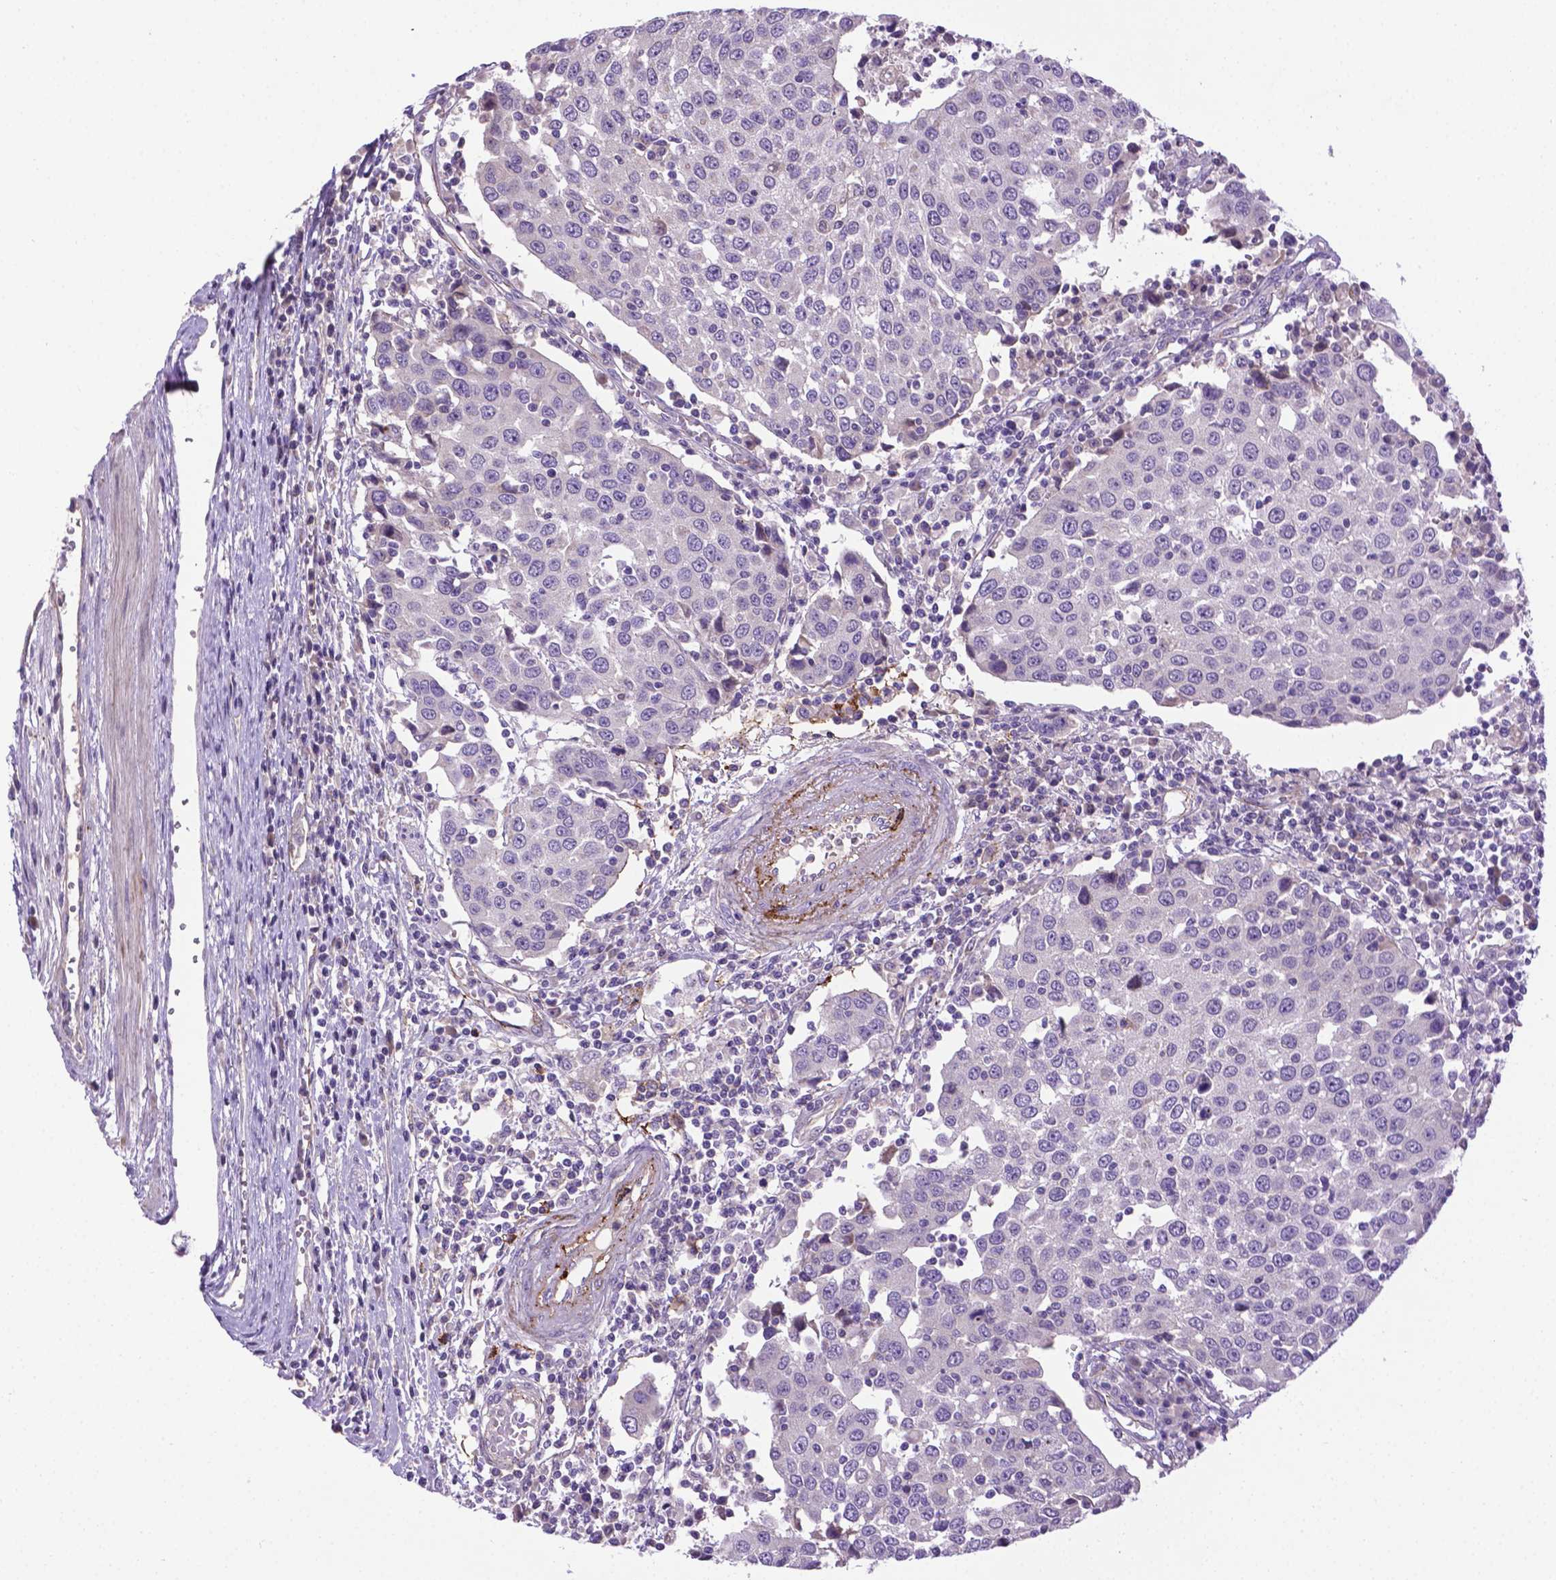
{"staining": {"intensity": "negative", "quantity": "none", "location": "none"}, "tissue": "urothelial cancer", "cell_type": "Tumor cells", "image_type": "cancer", "snomed": [{"axis": "morphology", "description": "Urothelial carcinoma, High grade"}, {"axis": "topography", "description": "Urinary bladder"}], "caption": "The micrograph reveals no staining of tumor cells in high-grade urothelial carcinoma. (Brightfield microscopy of DAB (3,3'-diaminobenzidine) immunohistochemistry at high magnification).", "gene": "CCER2", "patient": {"sex": "female", "age": 85}}